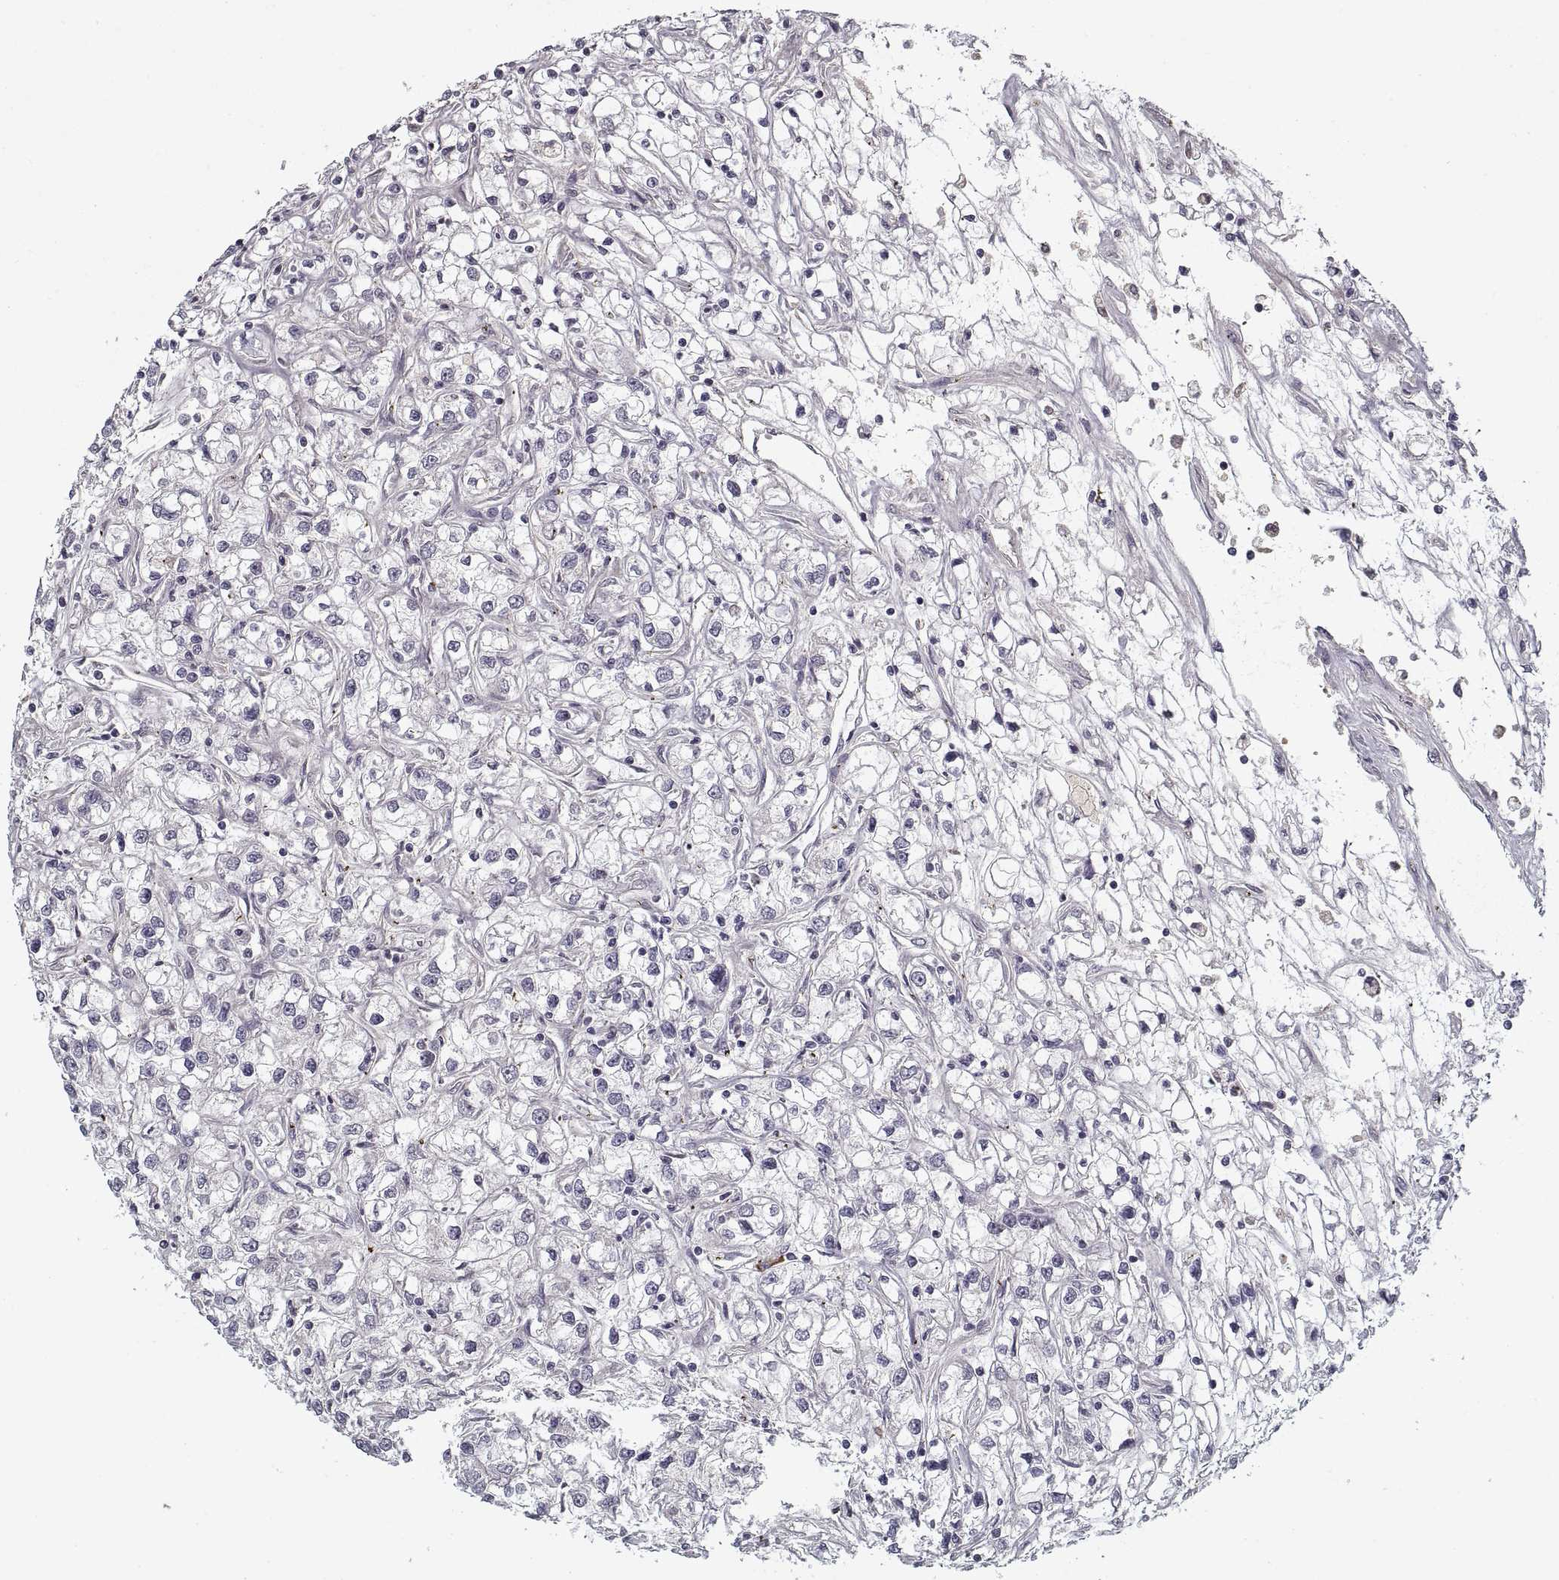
{"staining": {"intensity": "negative", "quantity": "none", "location": "none"}, "tissue": "renal cancer", "cell_type": "Tumor cells", "image_type": "cancer", "snomed": [{"axis": "morphology", "description": "Adenocarcinoma, NOS"}, {"axis": "topography", "description": "Kidney"}], "caption": "Tumor cells show no significant staining in renal cancer (adenocarcinoma).", "gene": "GAD2", "patient": {"sex": "female", "age": 59}}